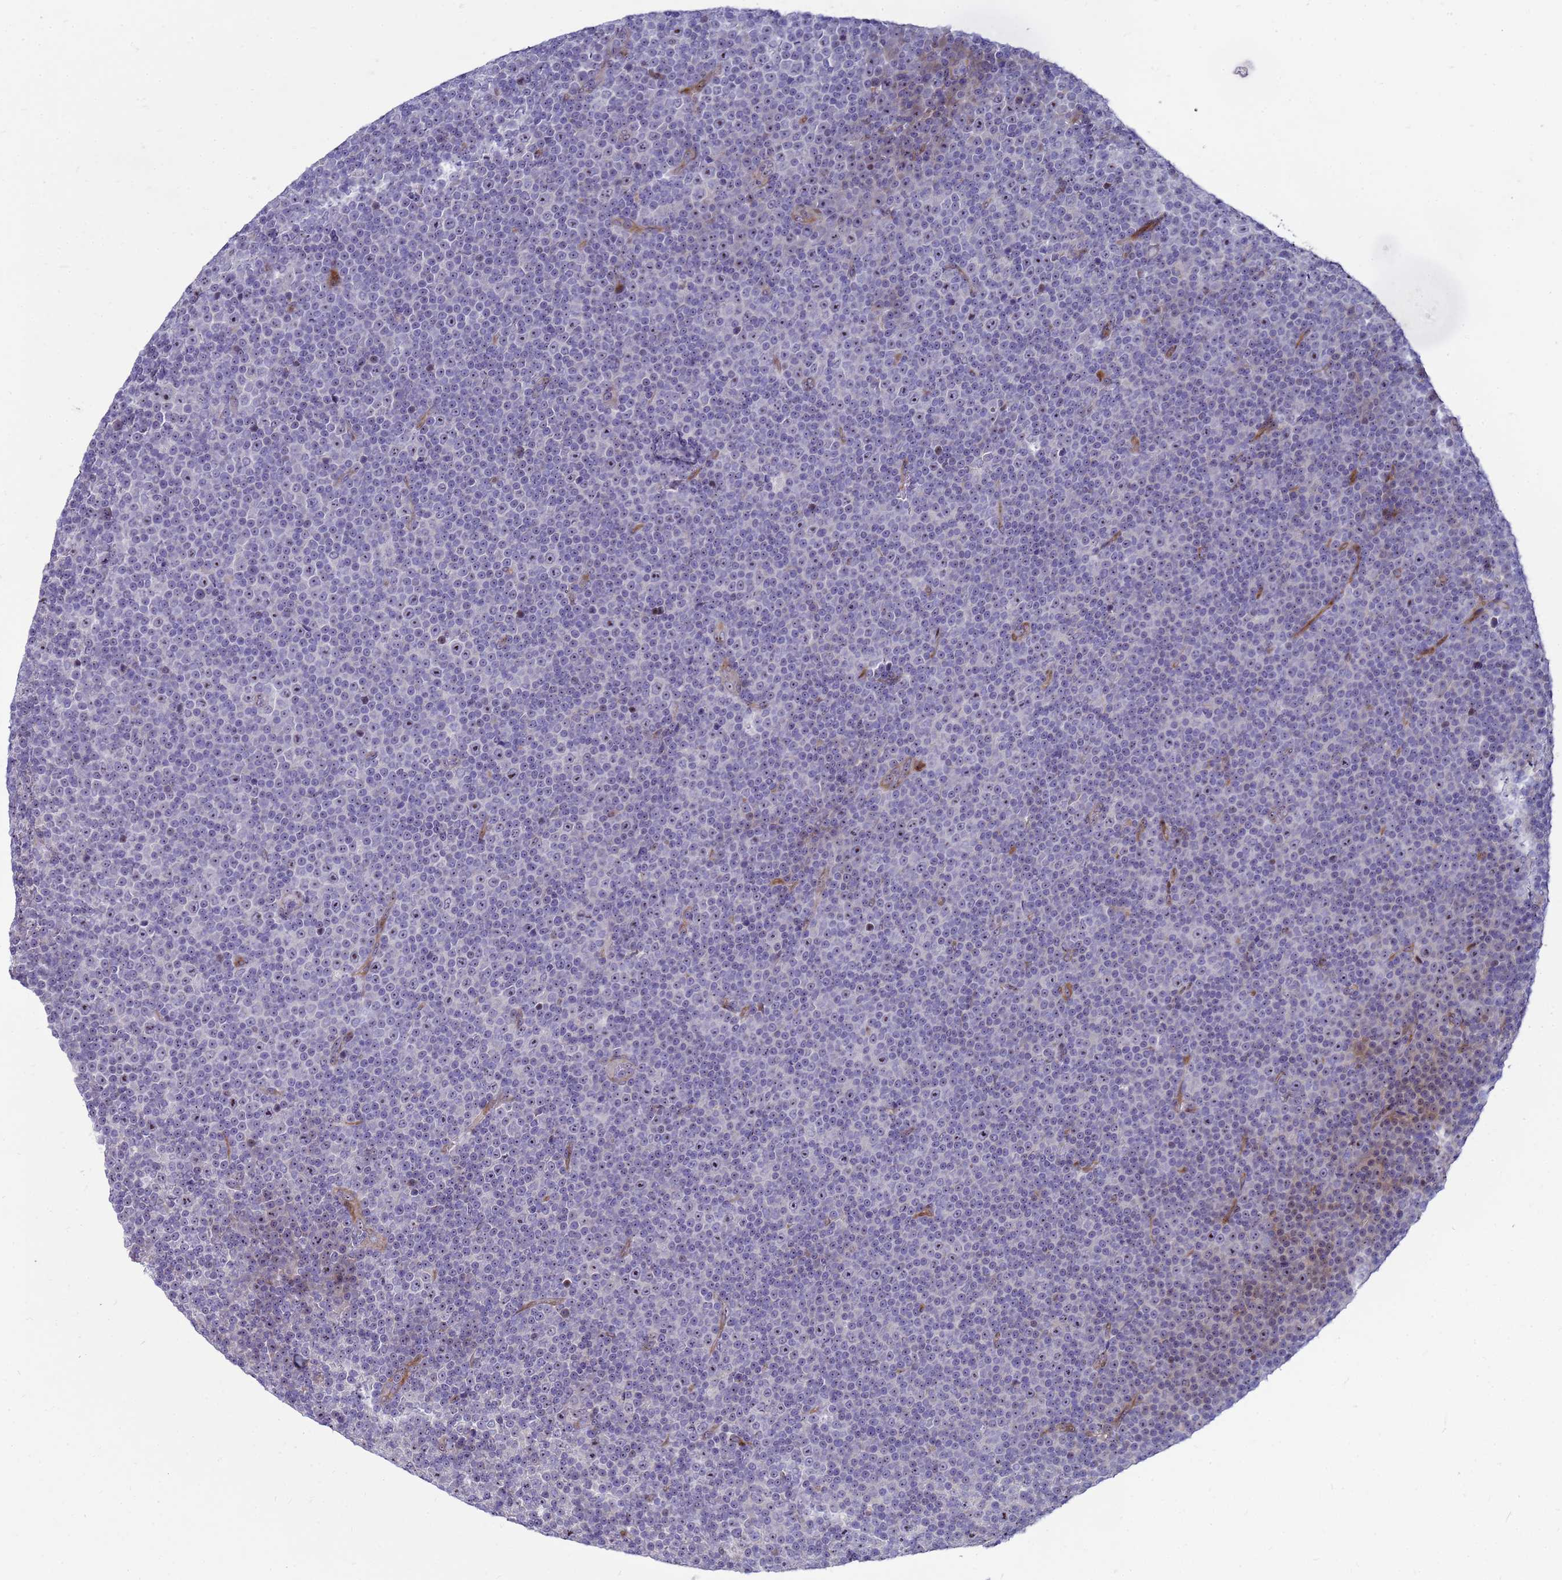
{"staining": {"intensity": "negative", "quantity": "none", "location": "none"}, "tissue": "lymphoma", "cell_type": "Tumor cells", "image_type": "cancer", "snomed": [{"axis": "morphology", "description": "Malignant lymphoma, non-Hodgkin's type, Low grade"}, {"axis": "topography", "description": "Lymph node"}], "caption": "The immunohistochemistry (IHC) image has no significant expression in tumor cells of low-grade malignant lymphoma, non-Hodgkin's type tissue.", "gene": "RSPO1", "patient": {"sex": "female", "age": 67}}